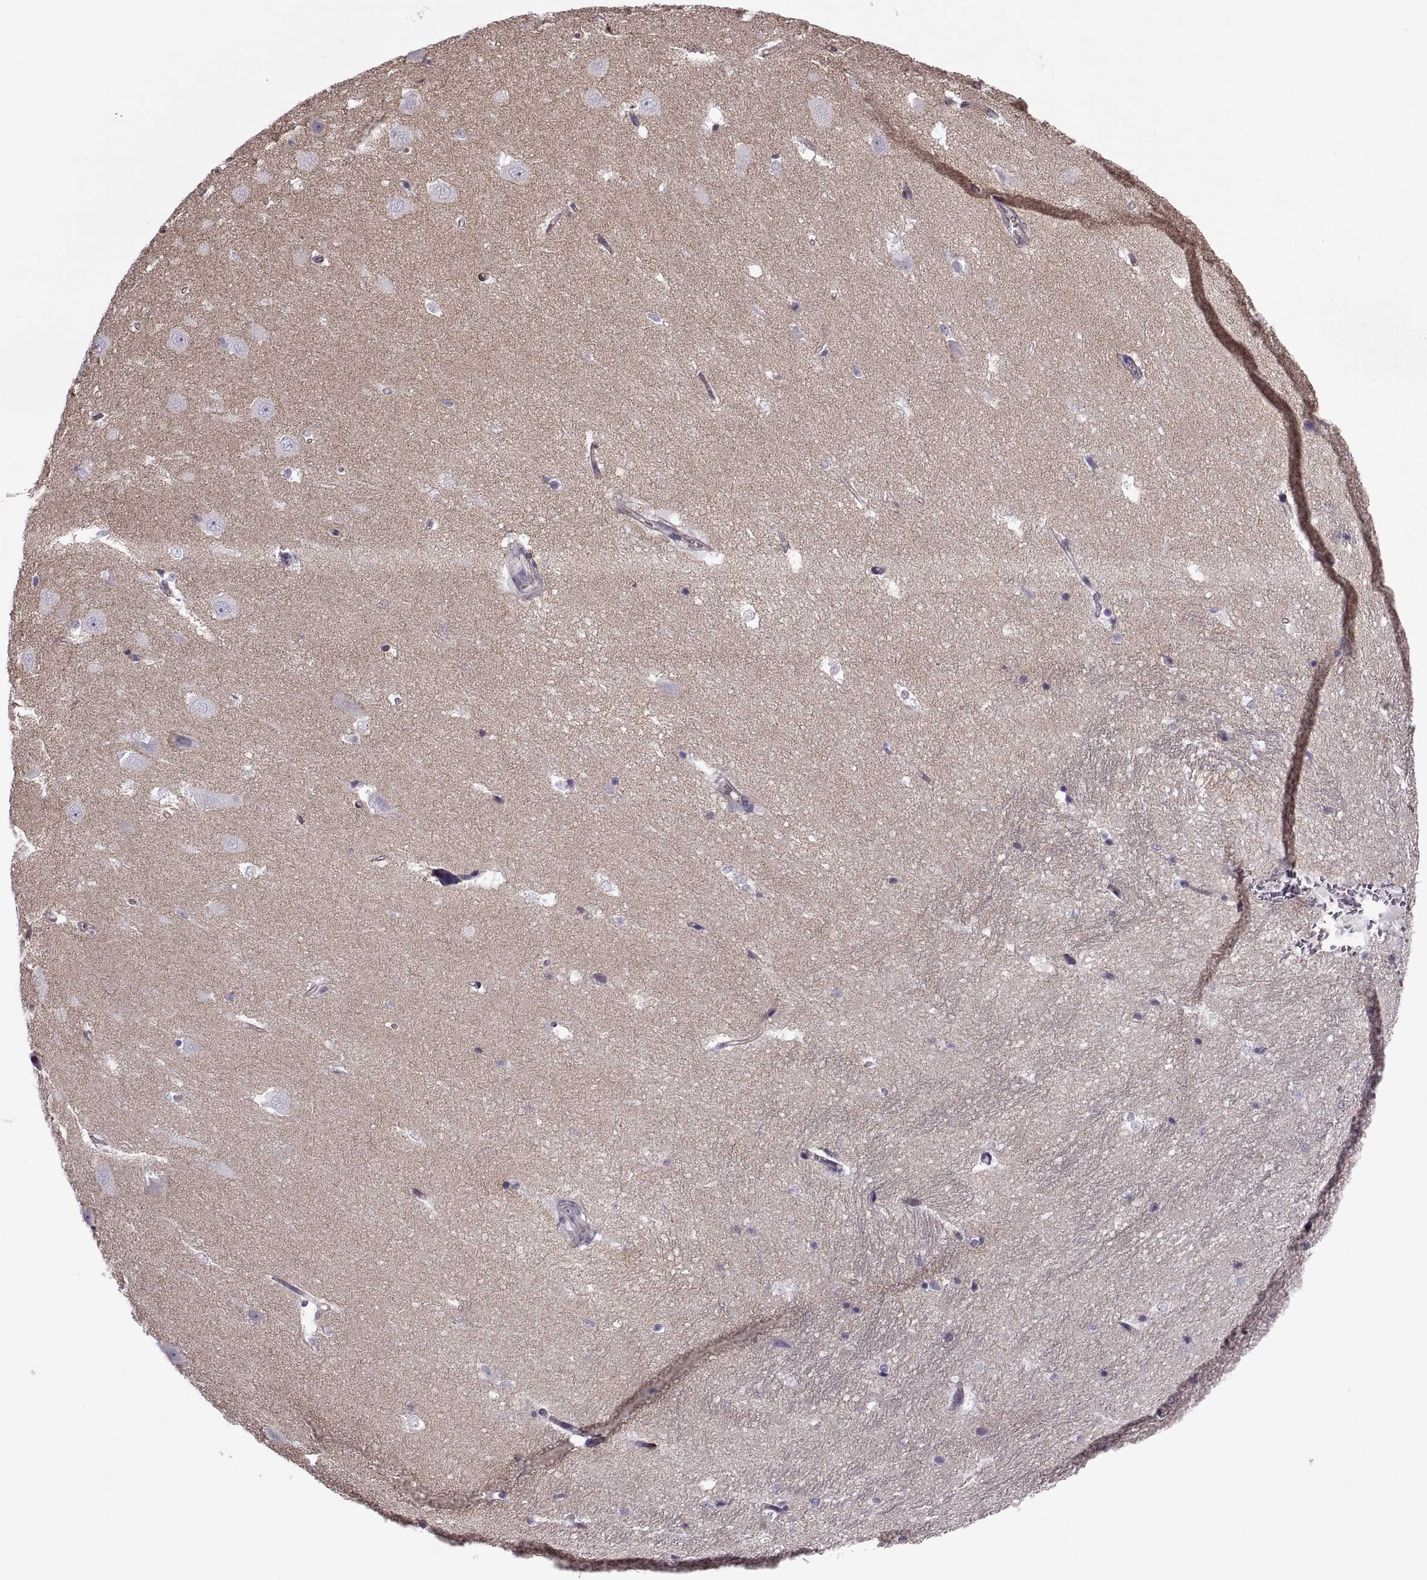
{"staining": {"intensity": "negative", "quantity": "none", "location": "none"}, "tissue": "hippocampus", "cell_type": "Glial cells", "image_type": "normal", "snomed": [{"axis": "morphology", "description": "Normal tissue, NOS"}, {"axis": "topography", "description": "Hippocampus"}], "caption": "There is no significant positivity in glial cells of hippocampus. (Brightfield microscopy of DAB (3,3'-diaminobenzidine) IHC at high magnification).", "gene": "SLC2A14", "patient": {"sex": "male", "age": 44}}